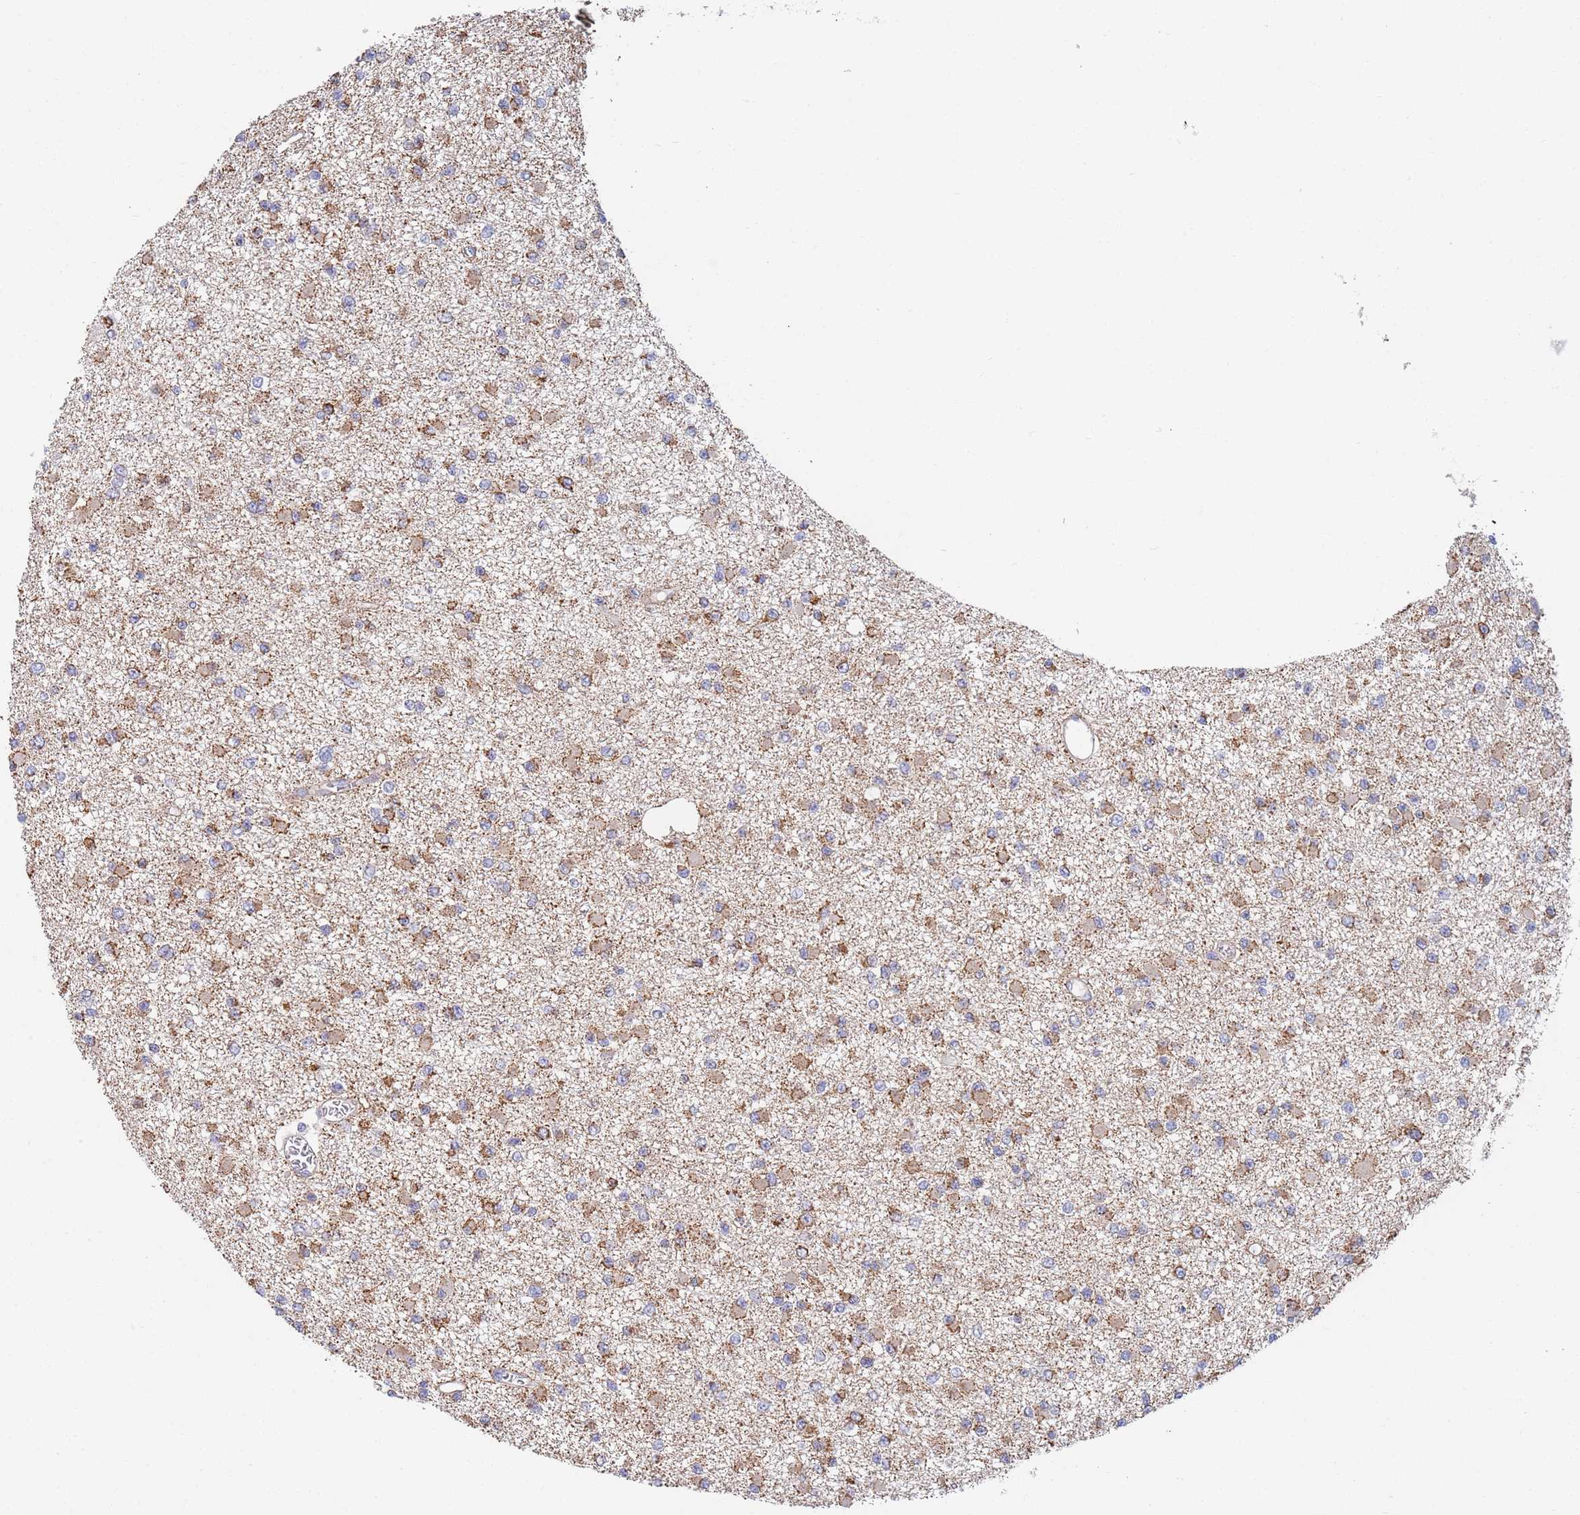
{"staining": {"intensity": "moderate", "quantity": "25%-75%", "location": "cytoplasmic/membranous"}, "tissue": "glioma", "cell_type": "Tumor cells", "image_type": "cancer", "snomed": [{"axis": "morphology", "description": "Glioma, malignant, Low grade"}, {"axis": "topography", "description": "Brain"}], "caption": "Malignant glioma (low-grade) stained with a protein marker exhibits moderate staining in tumor cells.", "gene": "PWWP3A", "patient": {"sex": "female", "age": 22}}